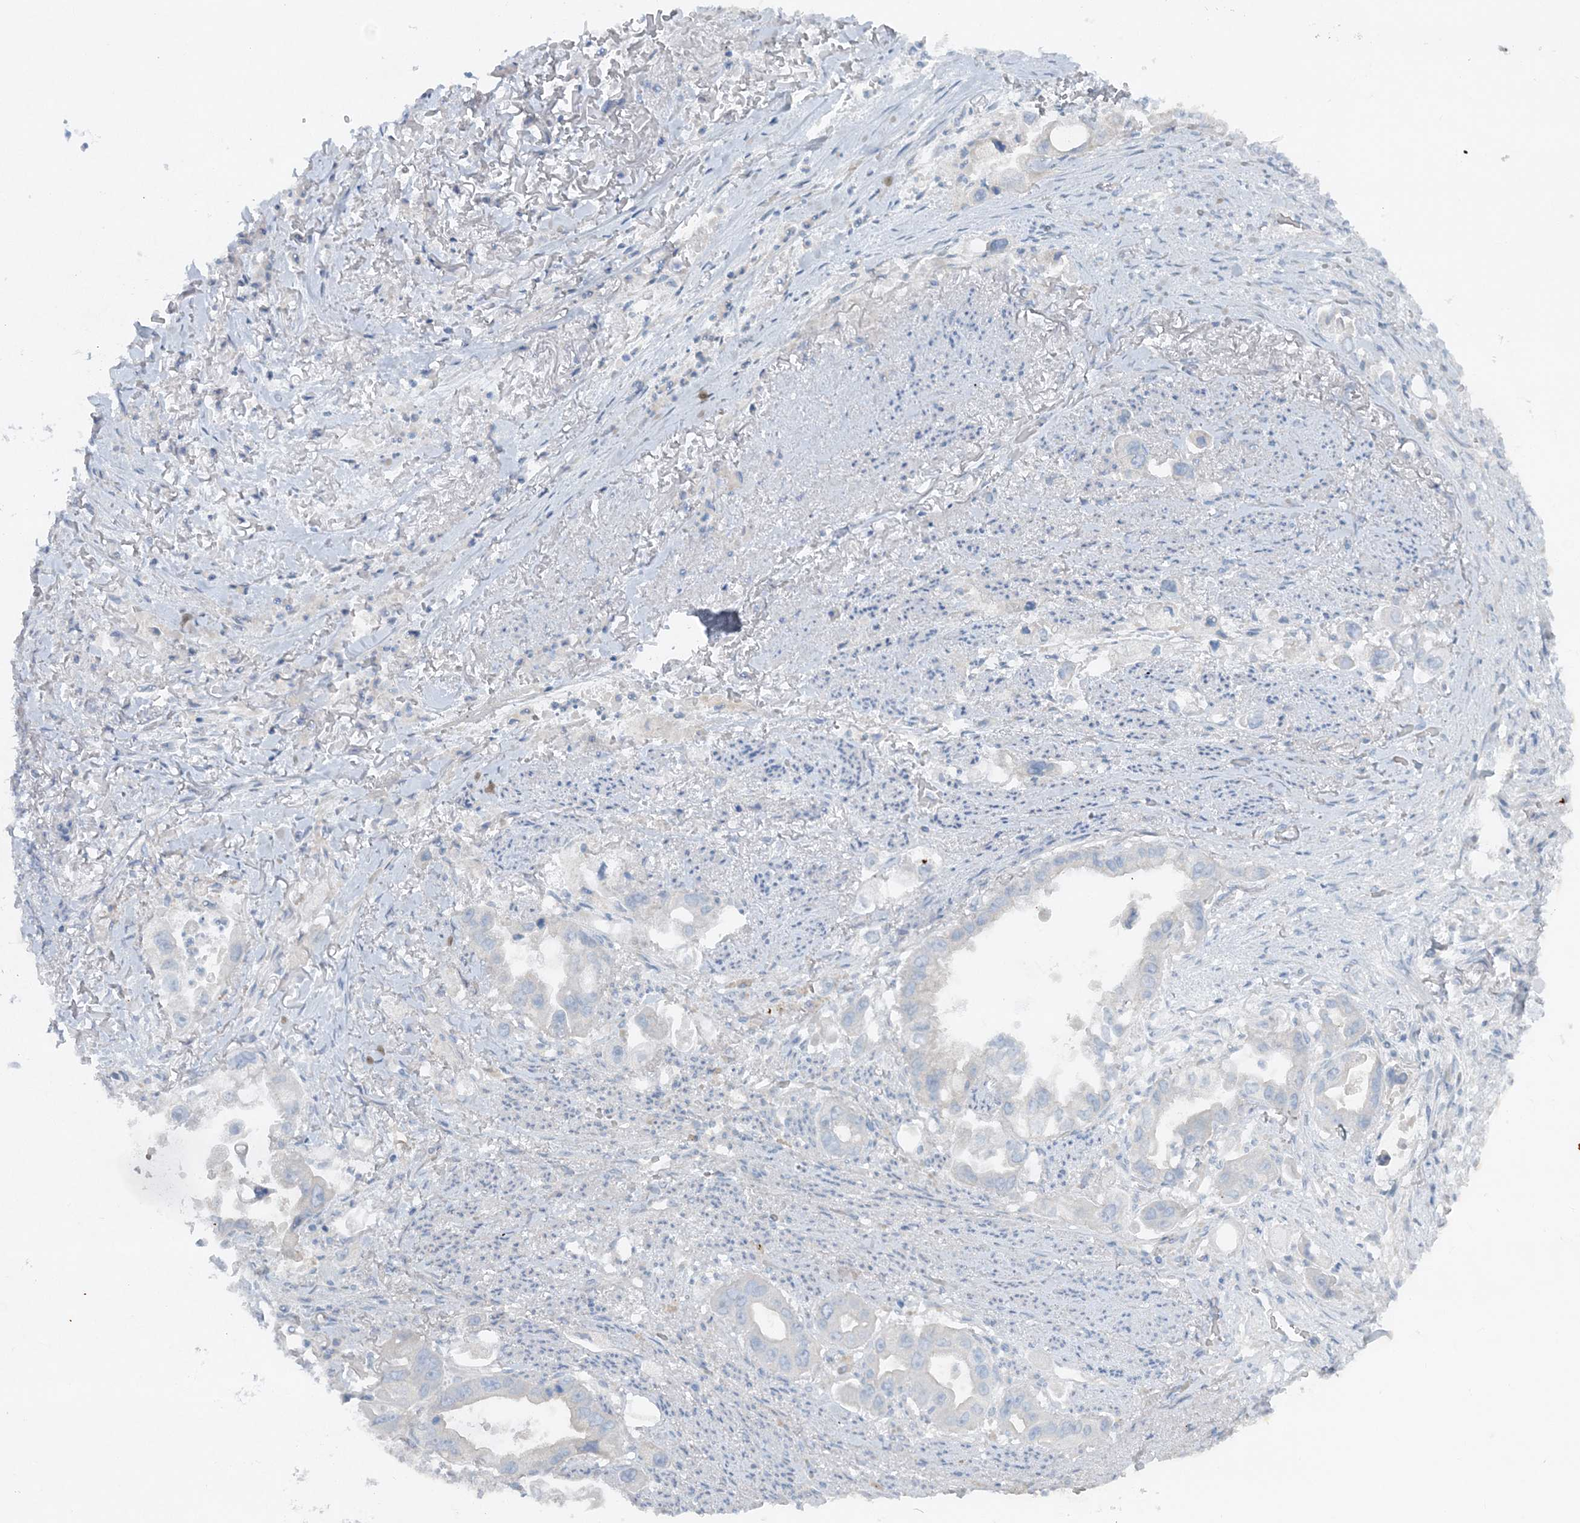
{"staining": {"intensity": "negative", "quantity": "none", "location": "none"}, "tissue": "stomach cancer", "cell_type": "Tumor cells", "image_type": "cancer", "snomed": [{"axis": "morphology", "description": "Adenocarcinoma, NOS"}, {"axis": "topography", "description": "Stomach"}], "caption": "Immunohistochemistry (IHC) of human adenocarcinoma (stomach) demonstrates no expression in tumor cells. (Stains: DAB (3,3'-diaminobenzidine) IHC with hematoxylin counter stain, Microscopy: brightfield microscopy at high magnification).", "gene": "ATP11A", "patient": {"sex": "male", "age": 62}}